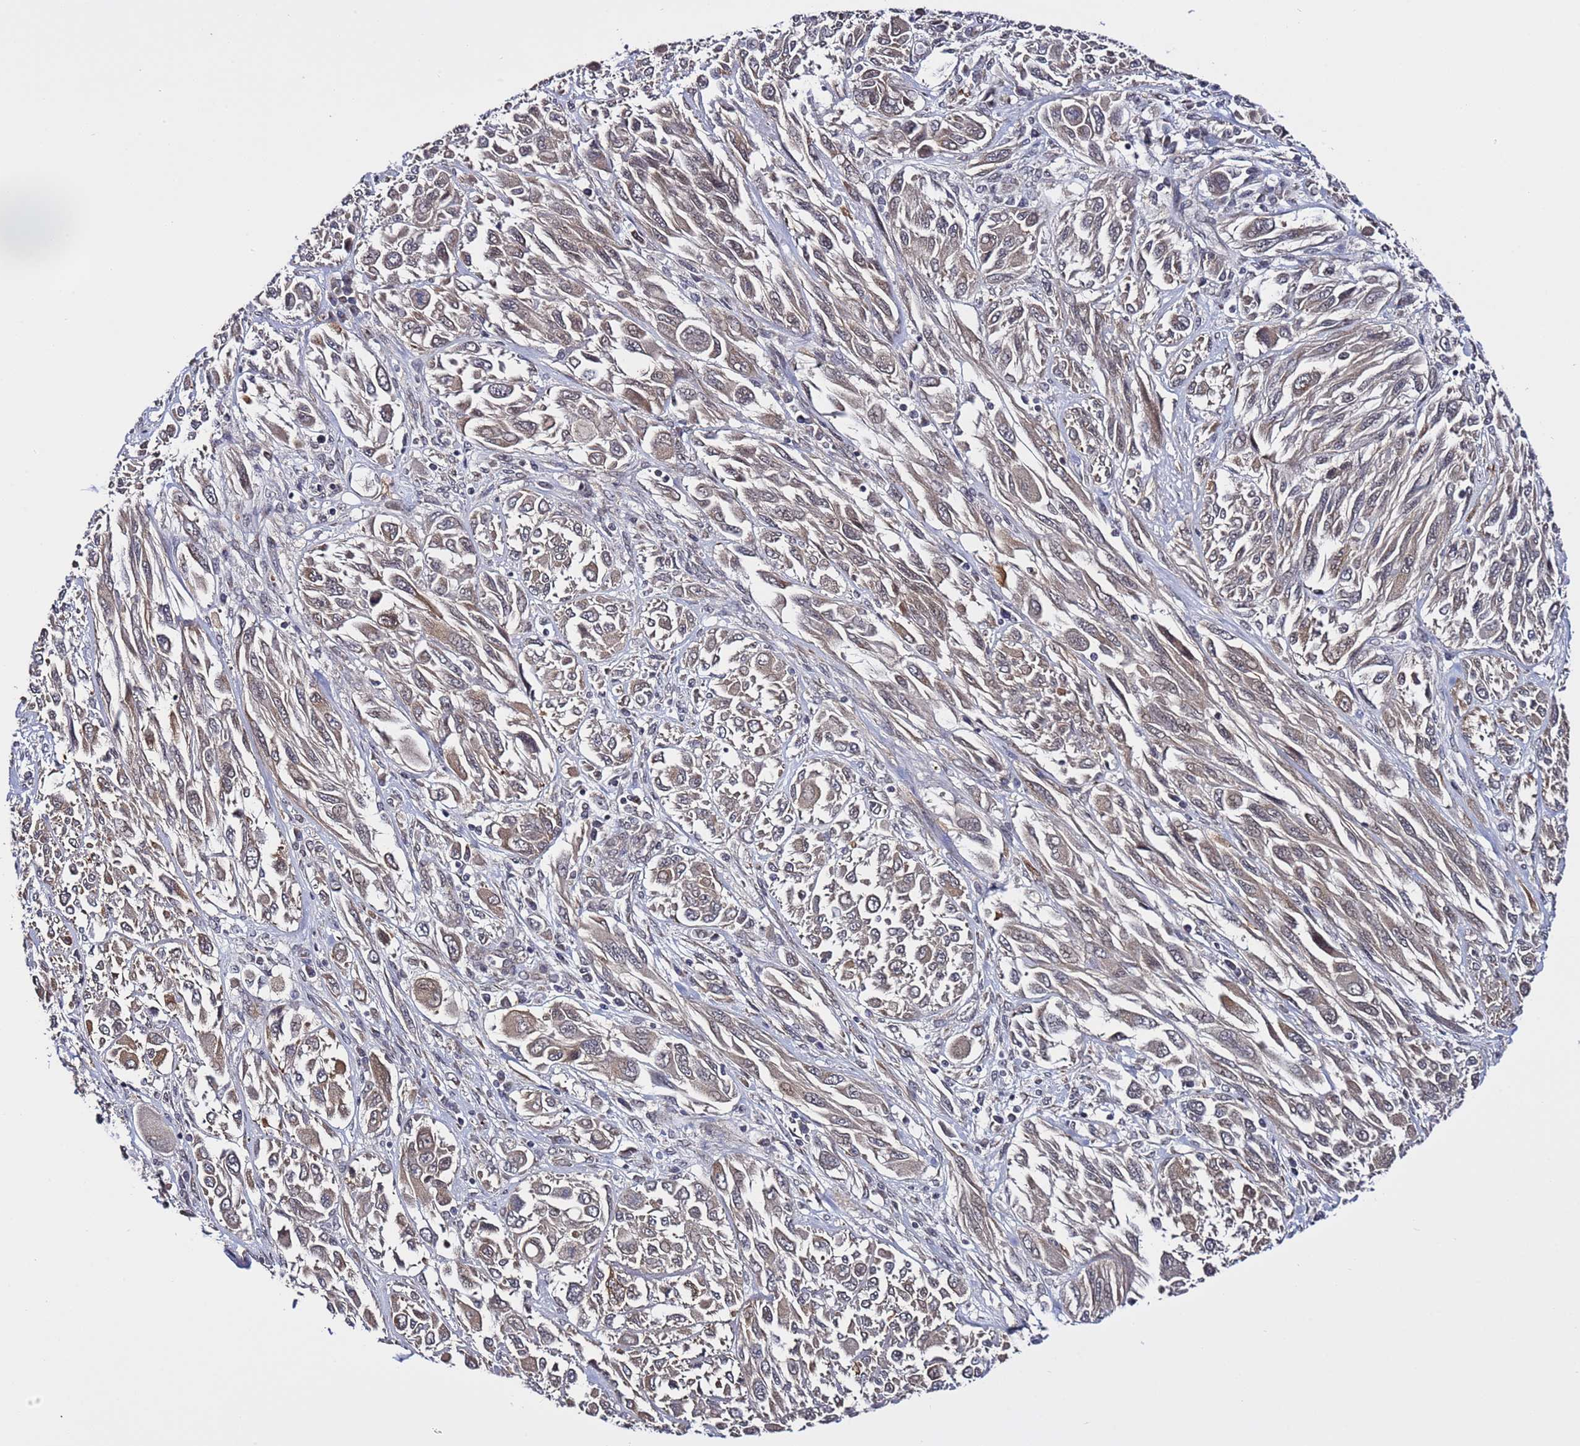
{"staining": {"intensity": "weak", "quantity": ">75%", "location": "cytoplasmic/membranous"}, "tissue": "melanoma", "cell_type": "Tumor cells", "image_type": "cancer", "snomed": [{"axis": "morphology", "description": "Malignant melanoma, NOS"}, {"axis": "topography", "description": "Skin"}], "caption": "Protein expression analysis of malignant melanoma displays weak cytoplasmic/membranous positivity in about >75% of tumor cells. The protein is shown in brown color, while the nuclei are stained blue.", "gene": "POLR2D", "patient": {"sex": "female", "age": 91}}